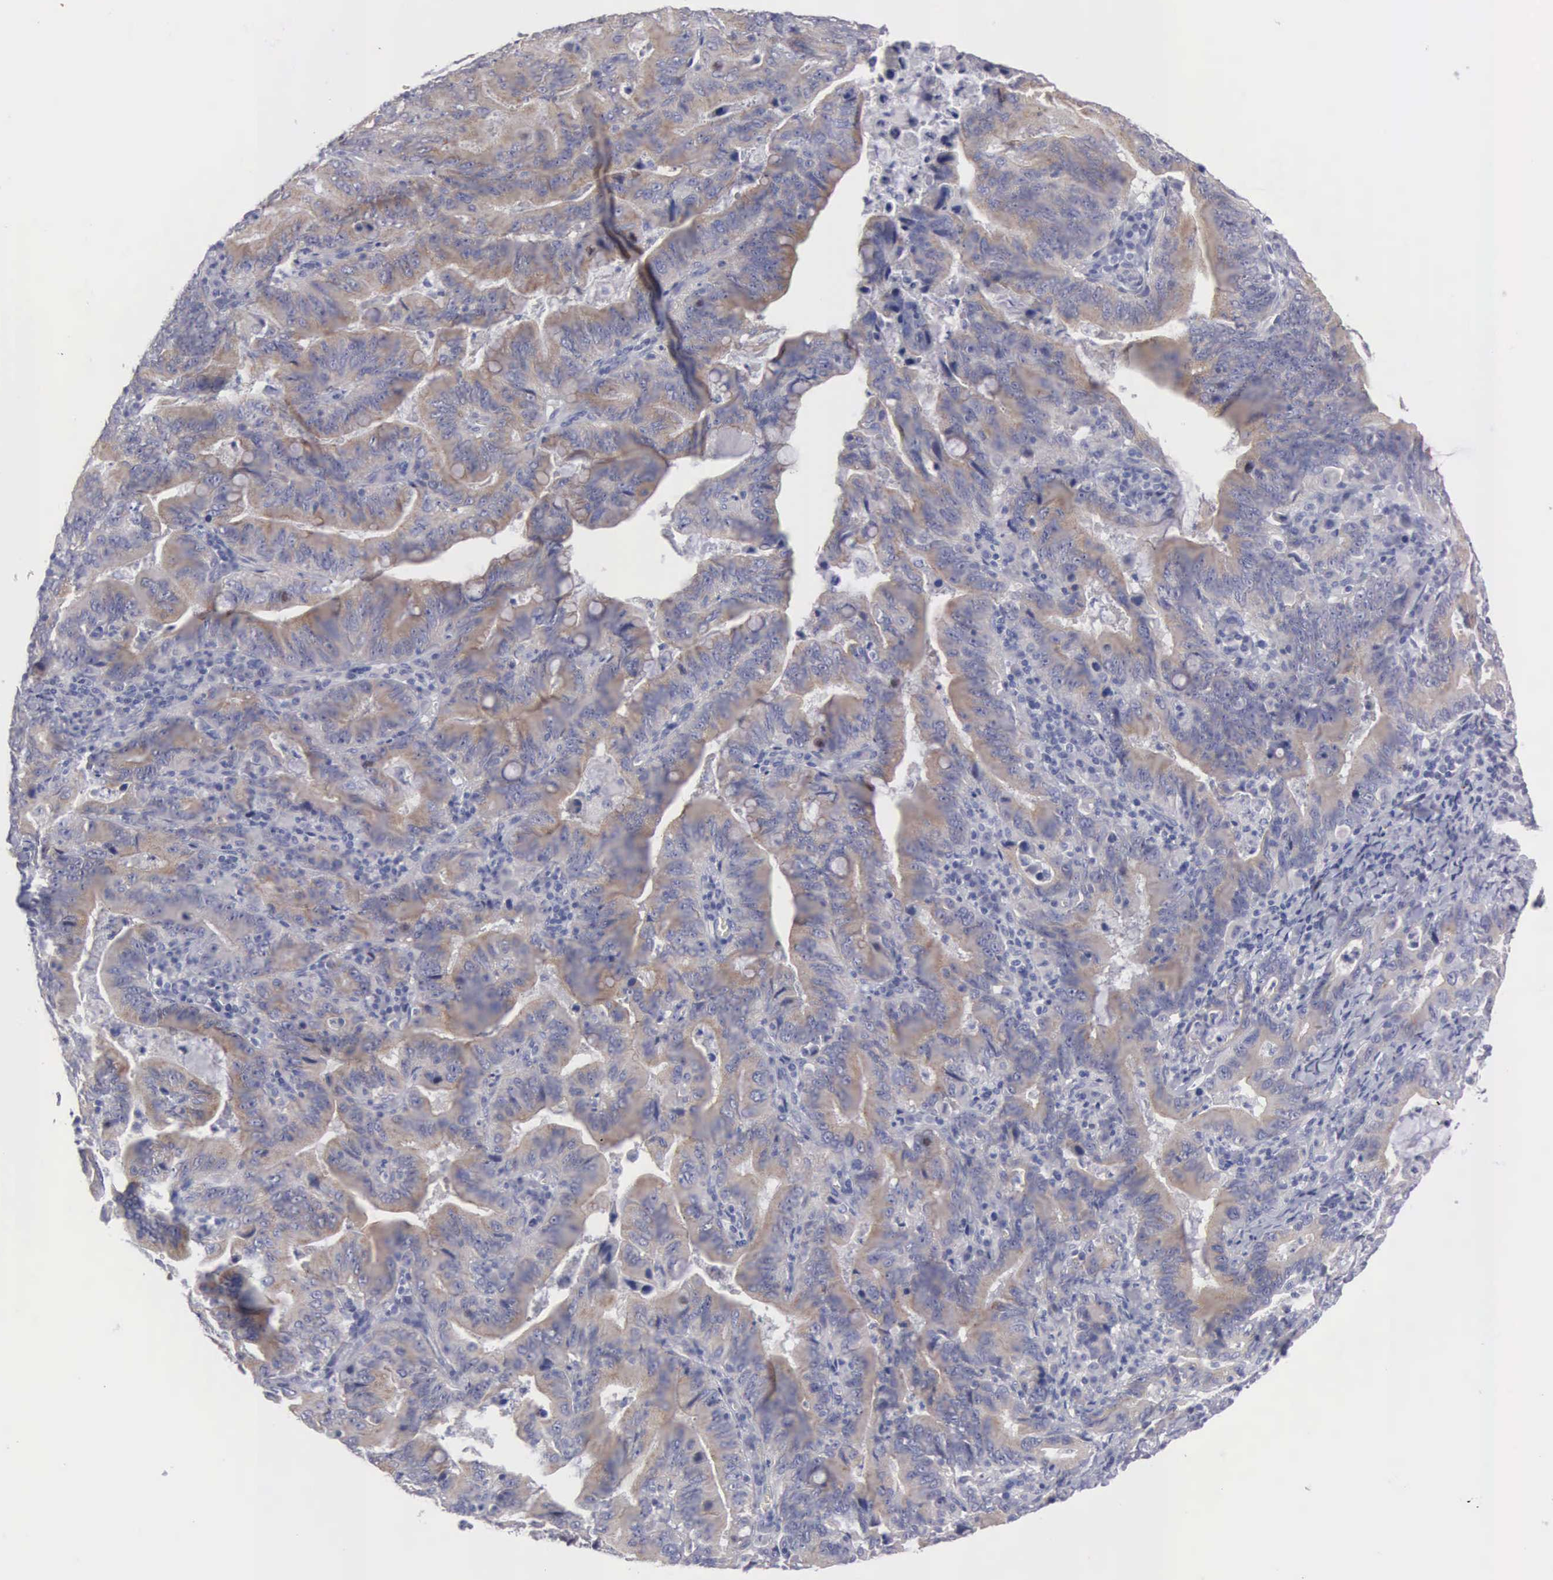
{"staining": {"intensity": "moderate", "quantity": ">75%", "location": "cytoplasmic/membranous"}, "tissue": "stomach cancer", "cell_type": "Tumor cells", "image_type": "cancer", "snomed": [{"axis": "morphology", "description": "Adenocarcinoma, NOS"}, {"axis": "topography", "description": "Stomach, upper"}], "caption": "A brown stain highlights moderate cytoplasmic/membranous staining of a protein in human adenocarcinoma (stomach) tumor cells.", "gene": "CEP170B", "patient": {"sex": "male", "age": 63}}